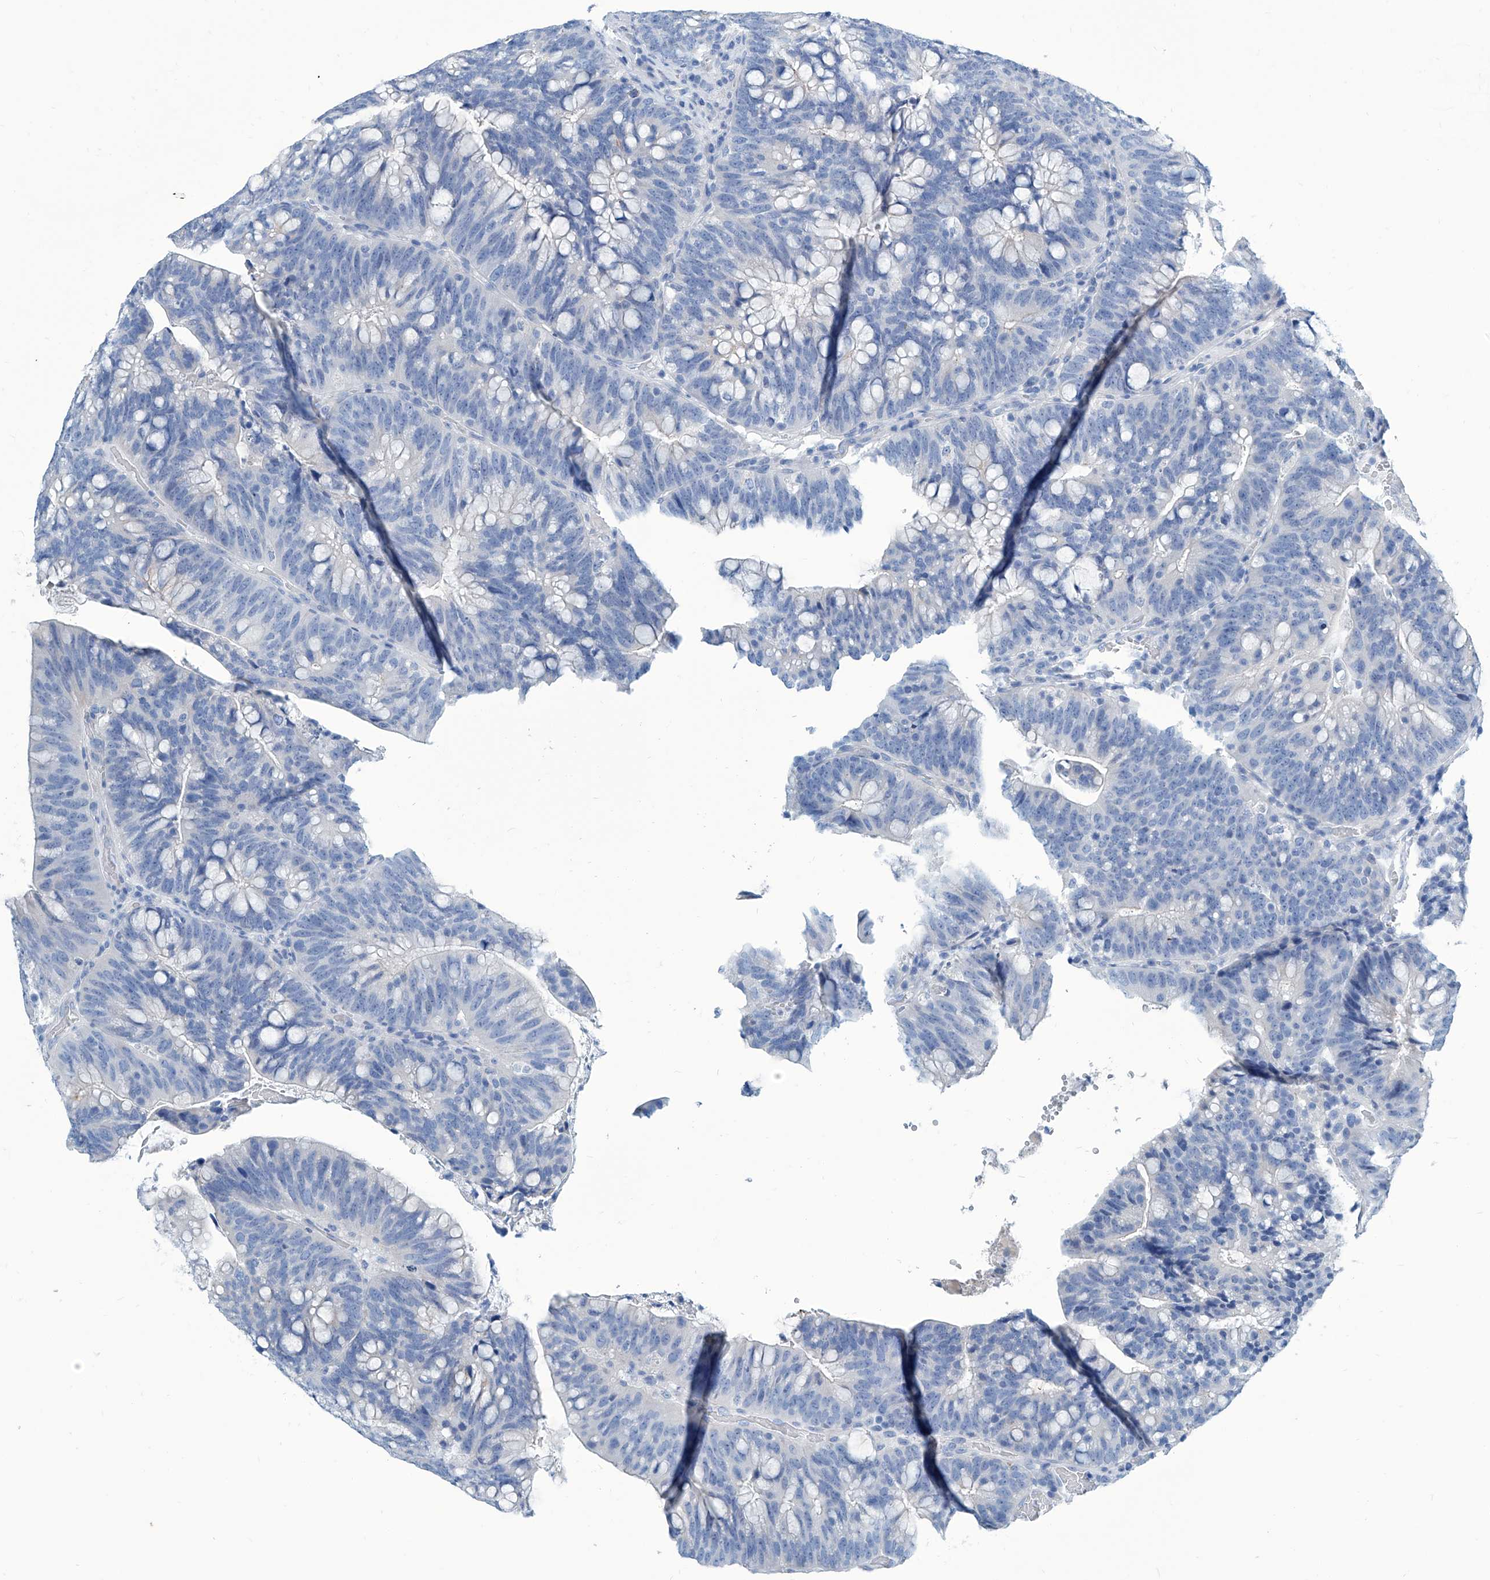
{"staining": {"intensity": "negative", "quantity": "none", "location": "none"}, "tissue": "colorectal cancer", "cell_type": "Tumor cells", "image_type": "cancer", "snomed": [{"axis": "morphology", "description": "Adenocarcinoma, NOS"}, {"axis": "topography", "description": "Colon"}], "caption": "Immunohistochemical staining of human adenocarcinoma (colorectal) exhibits no significant staining in tumor cells. (DAB (3,3'-diaminobenzidine) immunohistochemistry, high magnification).", "gene": "ZNF519", "patient": {"sex": "female", "age": 66}}